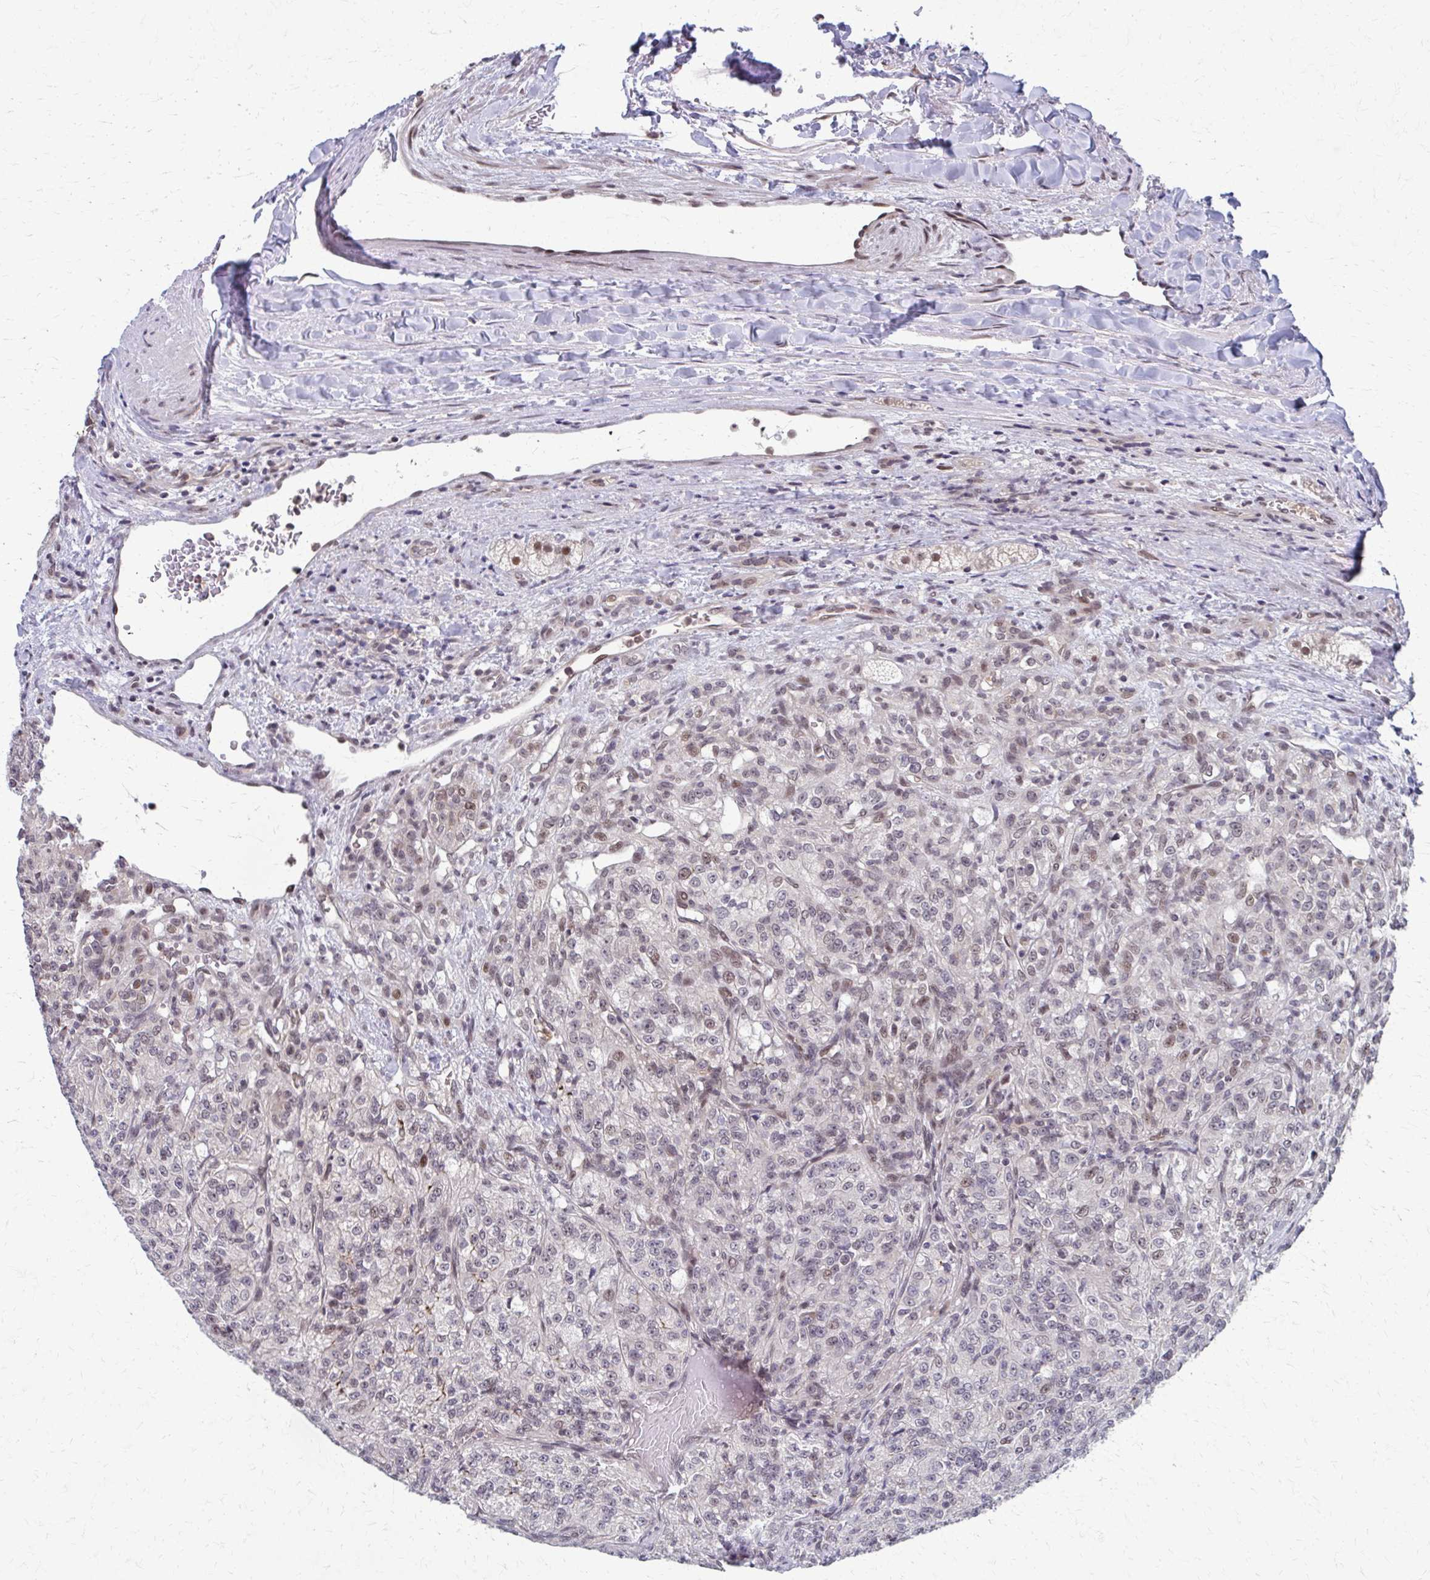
{"staining": {"intensity": "weak", "quantity": "25%-75%", "location": "nuclear"}, "tissue": "renal cancer", "cell_type": "Tumor cells", "image_type": "cancer", "snomed": [{"axis": "morphology", "description": "Adenocarcinoma, NOS"}, {"axis": "topography", "description": "Kidney"}], "caption": "A micrograph of adenocarcinoma (renal) stained for a protein displays weak nuclear brown staining in tumor cells.", "gene": "SETBP1", "patient": {"sex": "female", "age": 63}}